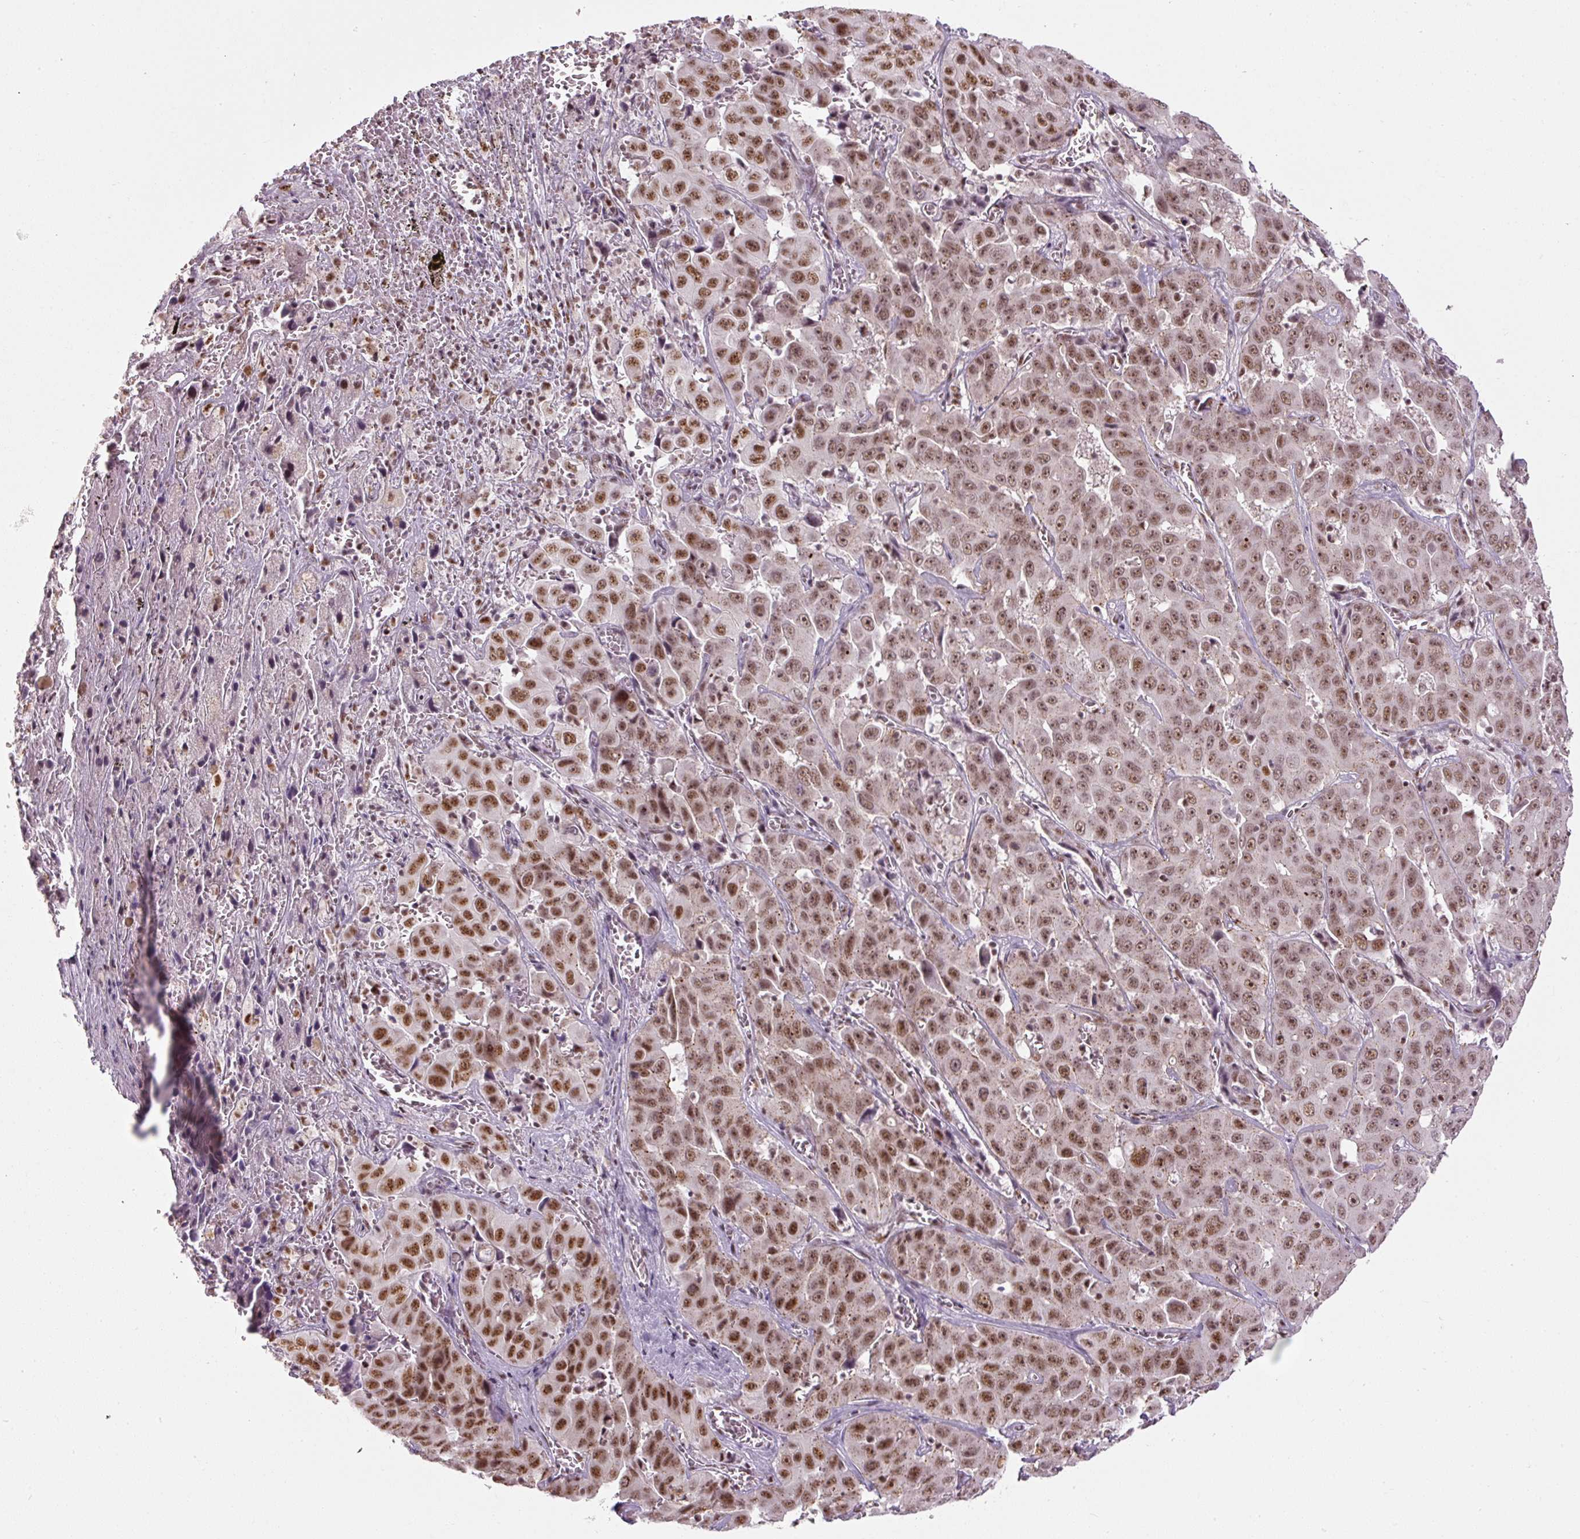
{"staining": {"intensity": "strong", "quantity": ">75%", "location": "nuclear"}, "tissue": "liver cancer", "cell_type": "Tumor cells", "image_type": "cancer", "snomed": [{"axis": "morphology", "description": "Cholangiocarcinoma"}, {"axis": "topography", "description": "Liver"}], "caption": "A photomicrograph showing strong nuclear positivity in about >75% of tumor cells in liver cancer, as visualized by brown immunohistochemical staining.", "gene": "U2AF2", "patient": {"sex": "female", "age": 52}}